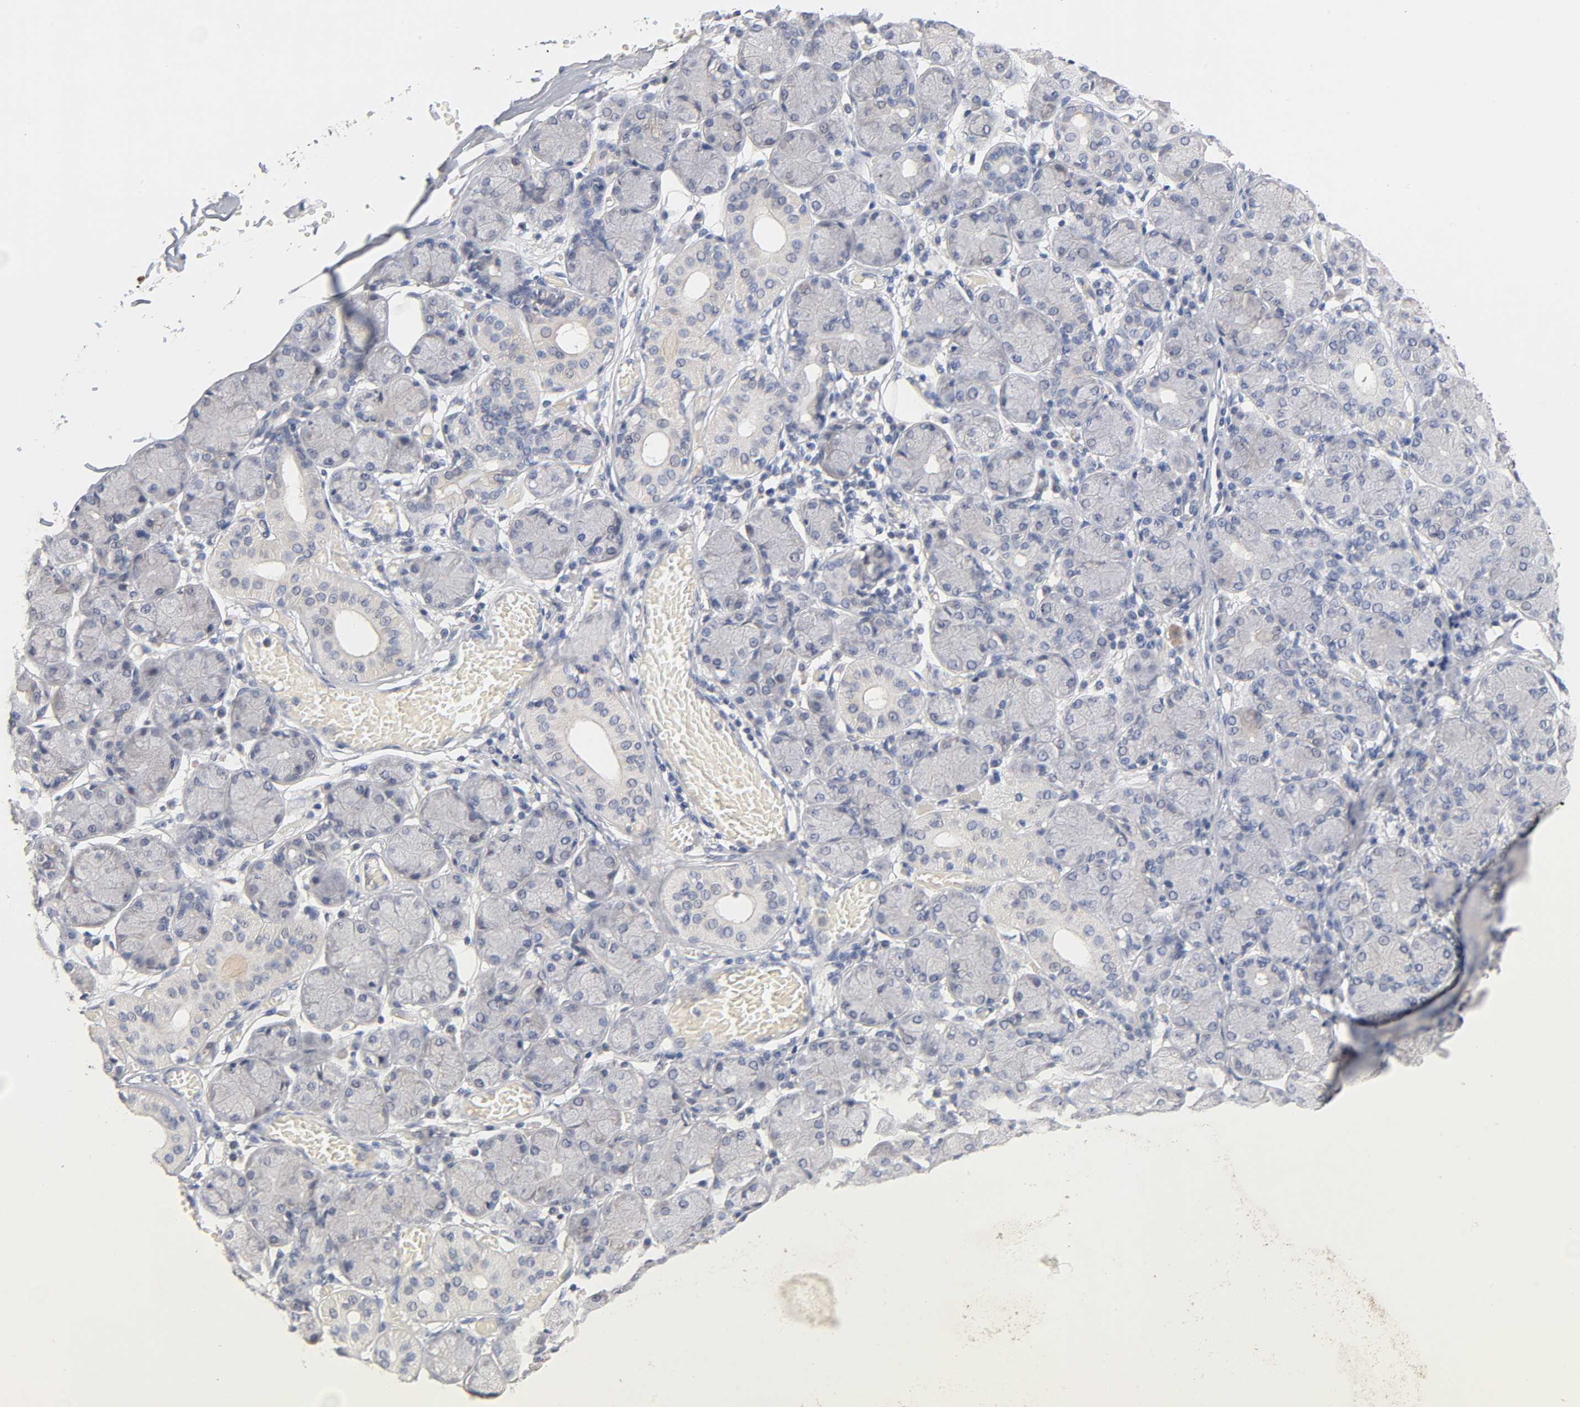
{"staining": {"intensity": "negative", "quantity": "none", "location": "none"}, "tissue": "salivary gland", "cell_type": "Glandular cells", "image_type": "normal", "snomed": [{"axis": "morphology", "description": "Normal tissue, NOS"}, {"axis": "topography", "description": "Salivary gland"}], "caption": "IHC of normal salivary gland shows no expression in glandular cells.", "gene": "OVOL1", "patient": {"sex": "female", "age": 24}}